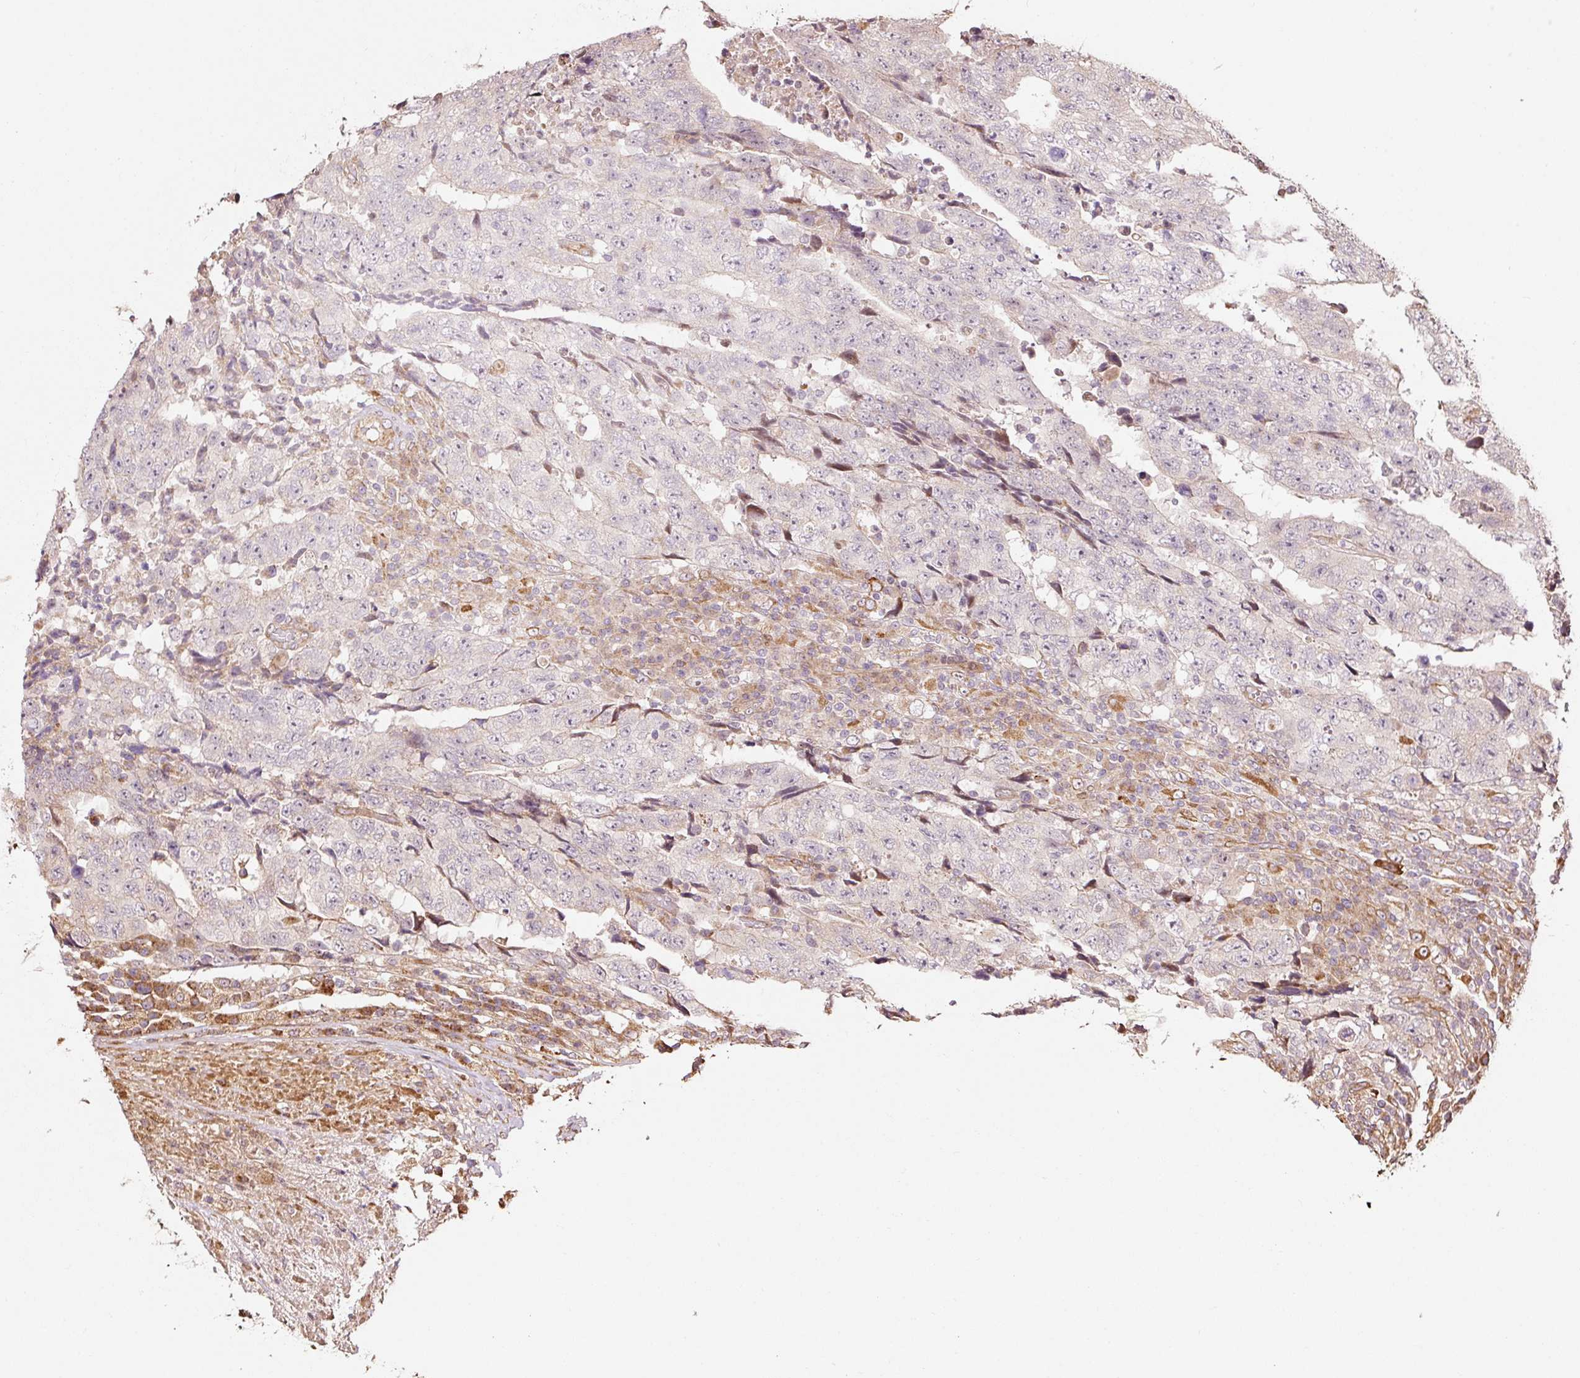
{"staining": {"intensity": "negative", "quantity": "none", "location": "none"}, "tissue": "testis cancer", "cell_type": "Tumor cells", "image_type": "cancer", "snomed": [{"axis": "morphology", "description": "Necrosis, NOS"}, {"axis": "morphology", "description": "Carcinoma, Embryonal, NOS"}, {"axis": "topography", "description": "Testis"}], "caption": "High power microscopy image of an immunohistochemistry (IHC) micrograph of testis embryonal carcinoma, revealing no significant expression in tumor cells.", "gene": "ETF1", "patient": {"sex": "male", "age": 19}}